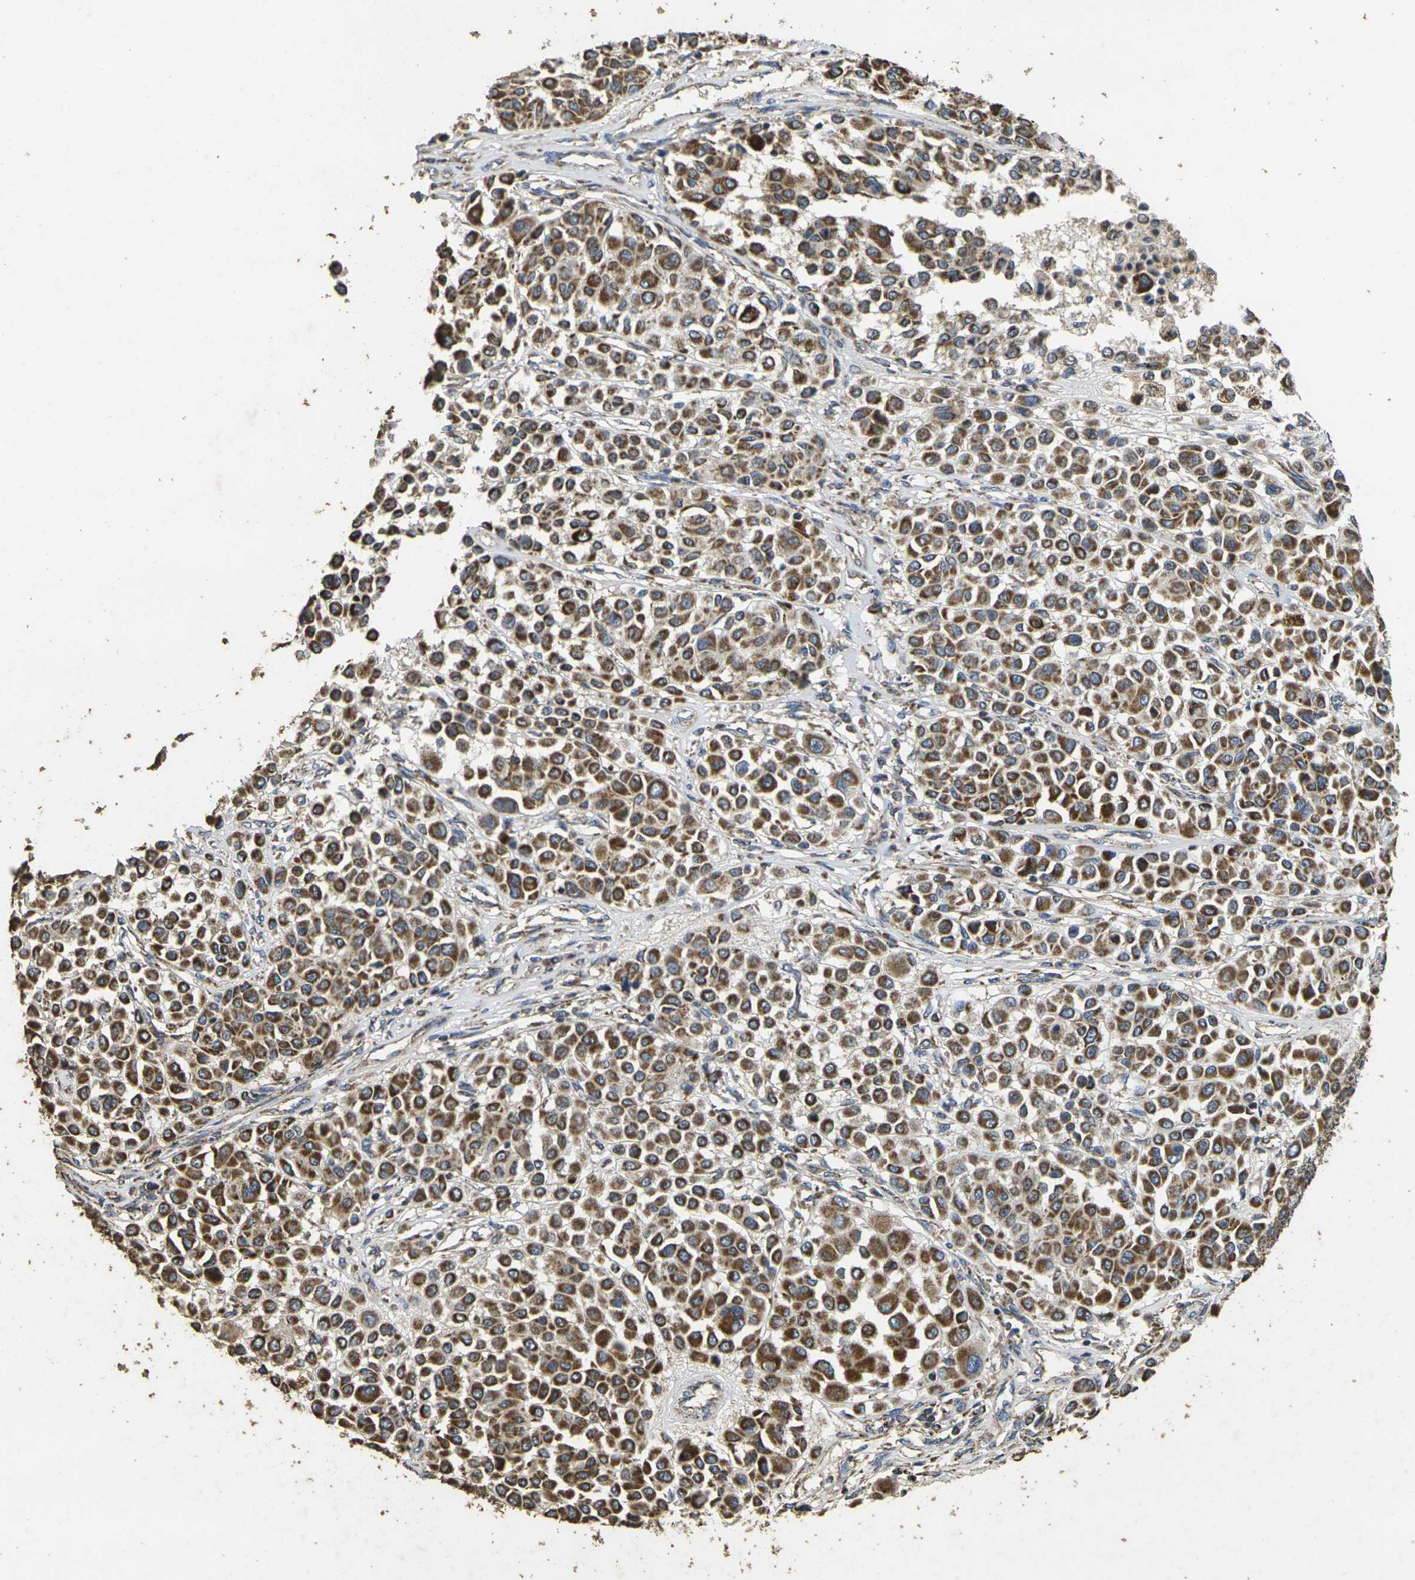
{"staining": {"intensity": "moderate", "quantity": ">75%", "location": "cytoplasmic/membranous"}, "tissue": "melanoma", "cell_type": "Tumor cells", "image_type": "cancer", "snomed": [{"axis": "morphology", "description": "Malignant melanoma, Metastatic site"}, {"axis": "topography", "description": "Soft tissue"}], "caption": "Malignant melanoma (metastatic site) stained with a protein marker demonstrates moderate staining in tumor cells.", "gene": "MAPK11", "patient": {"sex": "male", "age": 41}}